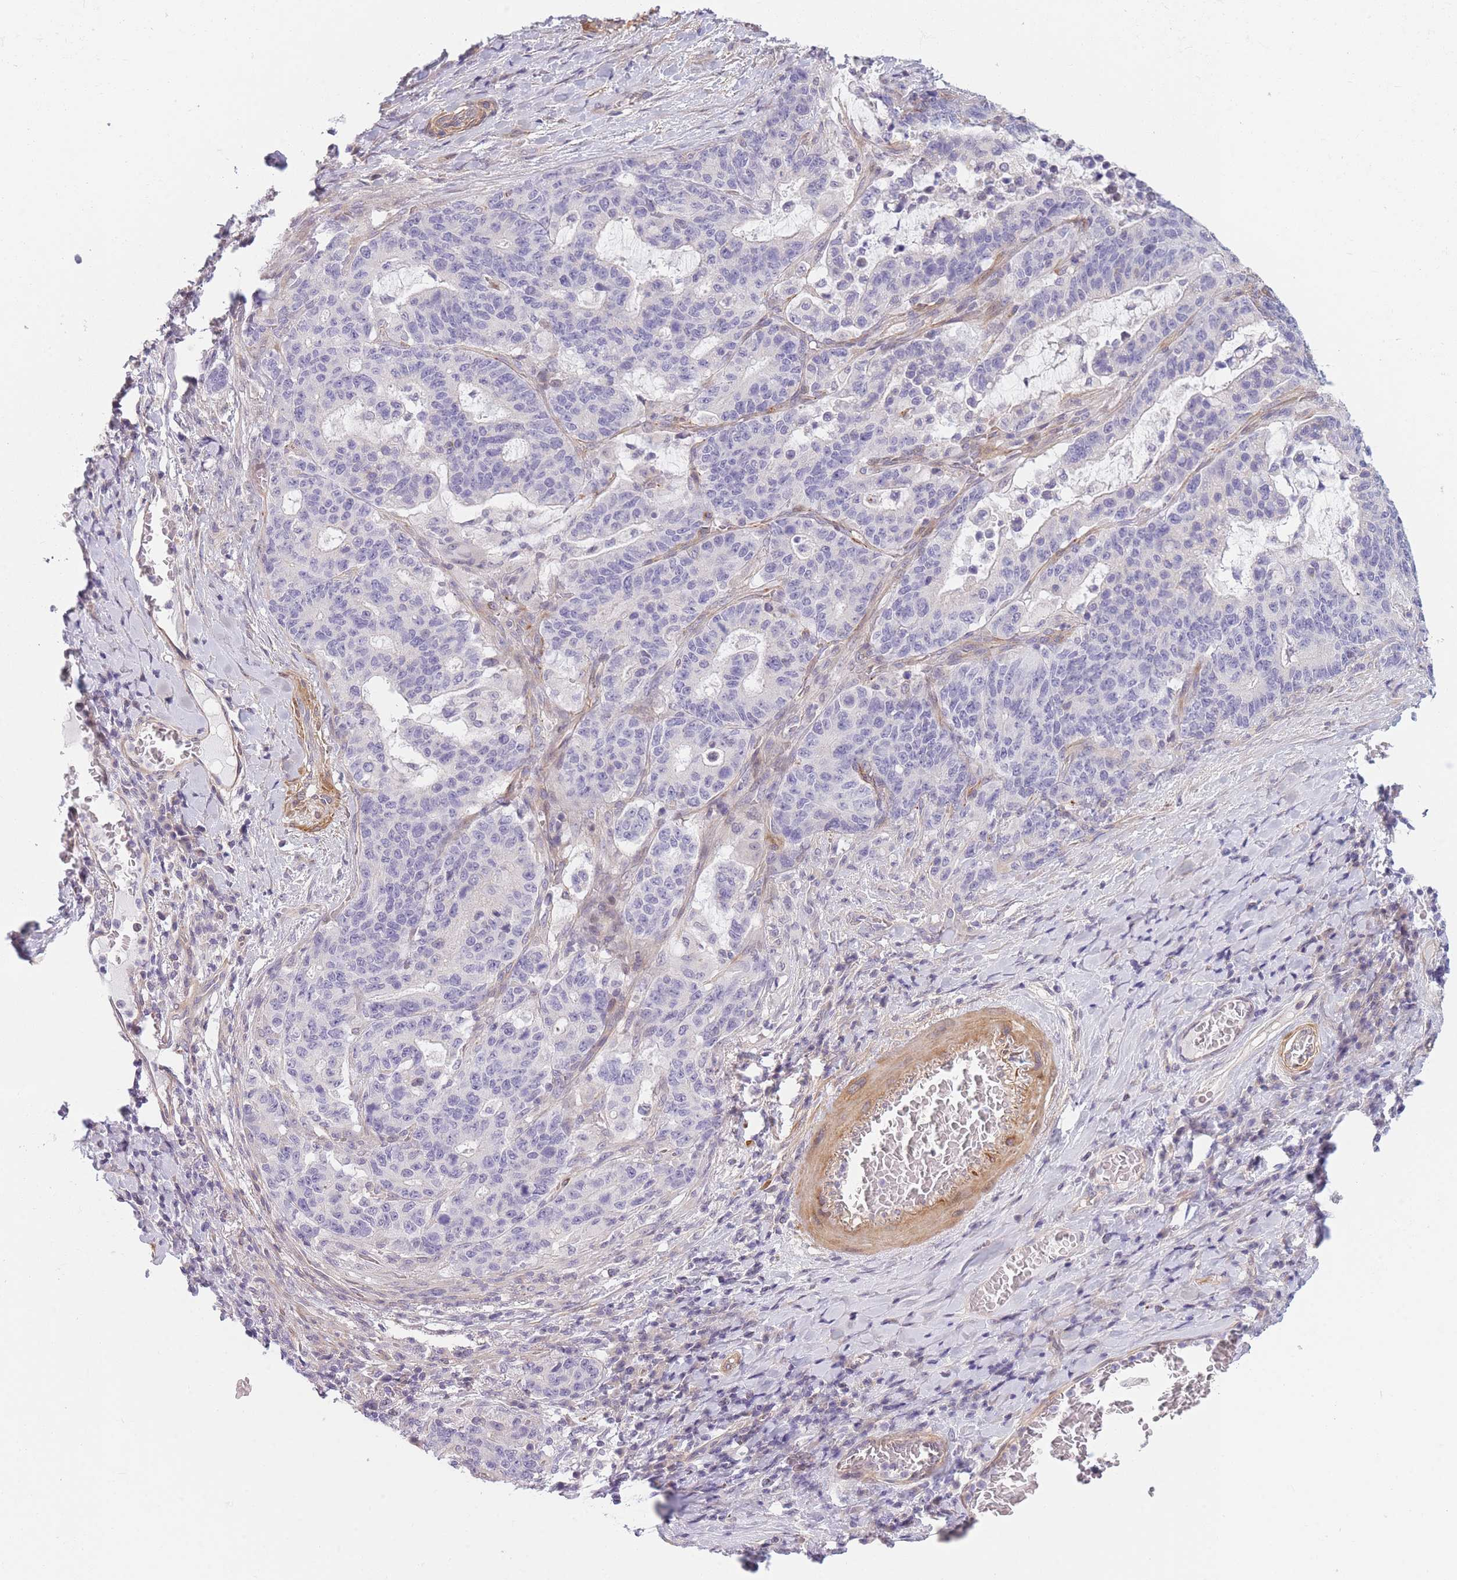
{"staining": {"intensity": "negative", "quantity": "none", "location": "none"}, "tissue": "stomach cancer", "cell_type": "Tumor cells", "image_type": "cancer", "snomed": [{"axis": "morphology", "description": "Normal tissue, NOS"}, {"axis": "morphology", "description": "Adenocarcinoma, NOS"}, {"axis": "topography", "description": "Stomach"}], "caption": "Stomach cancer was stained to show a protein in brown. There is no significant expression in tumor cells.", "gene": "SLC7A6", "patient": {"sex": "female", "age": 64}}